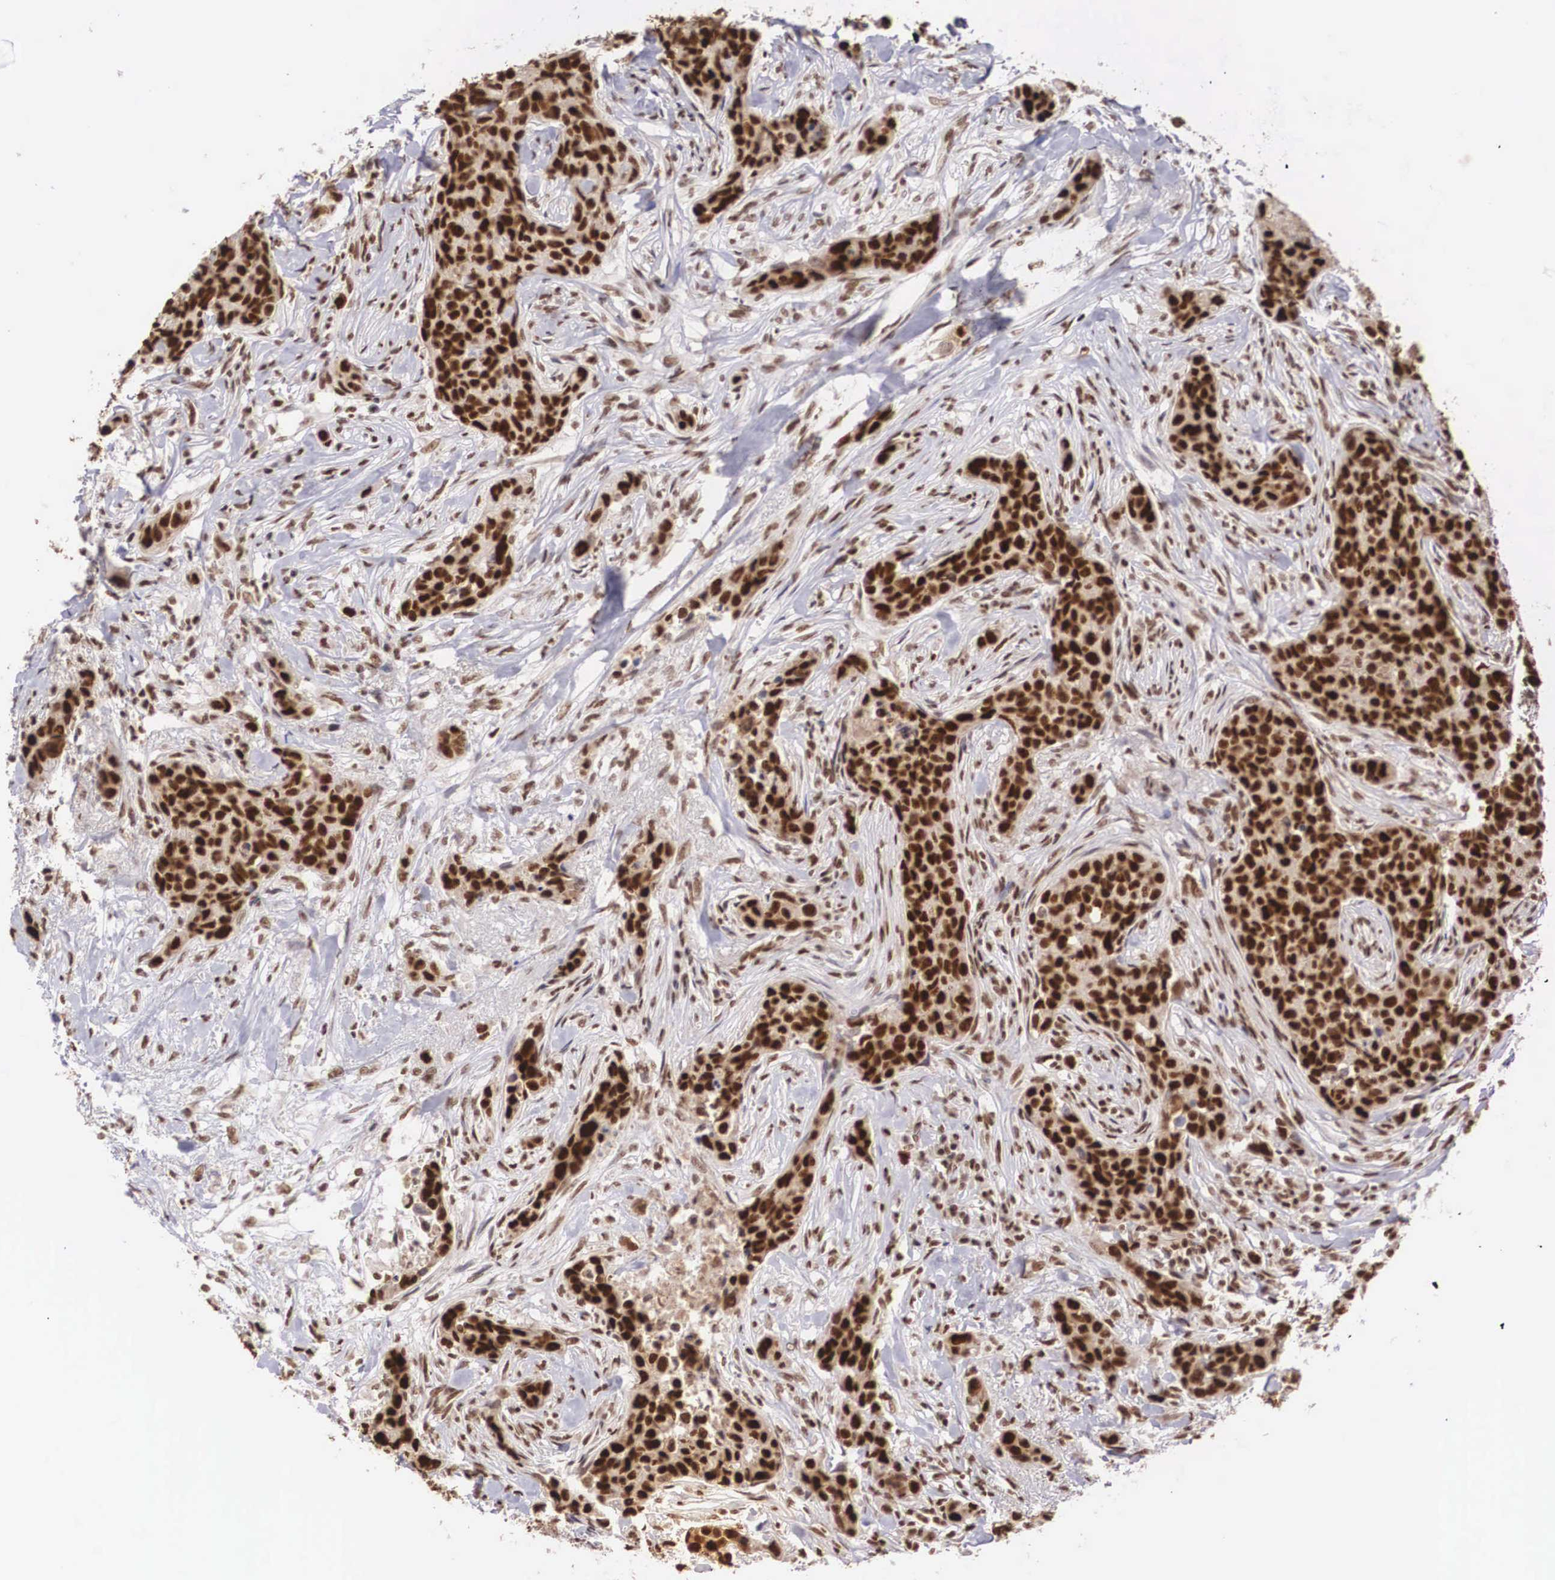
{"staining": {"intensity": "strong", "quantity": ">75%", "location": "nuclear"}, "tissue": "breast cancer", "cell_type": "Tumor cells", "image_type": "cancer", "snomed": [{"axis": "morphology", "description": "Duct carcinoma"}, {"axis": "topography", "description": "Breast"}], "caption": "Immunohistochemistry staining of breast cancer, which demonstrates high levels of strong nuclear expression in approximately >75% of tumor cells indicating strong nuclear protein expression. The staining was performed using DAB (brown) for protein detection and nuclei were counterstained in hematoxylin (blue).", "gene": "HTATSF1", "patient": {"sex": "female", "age": 91}}